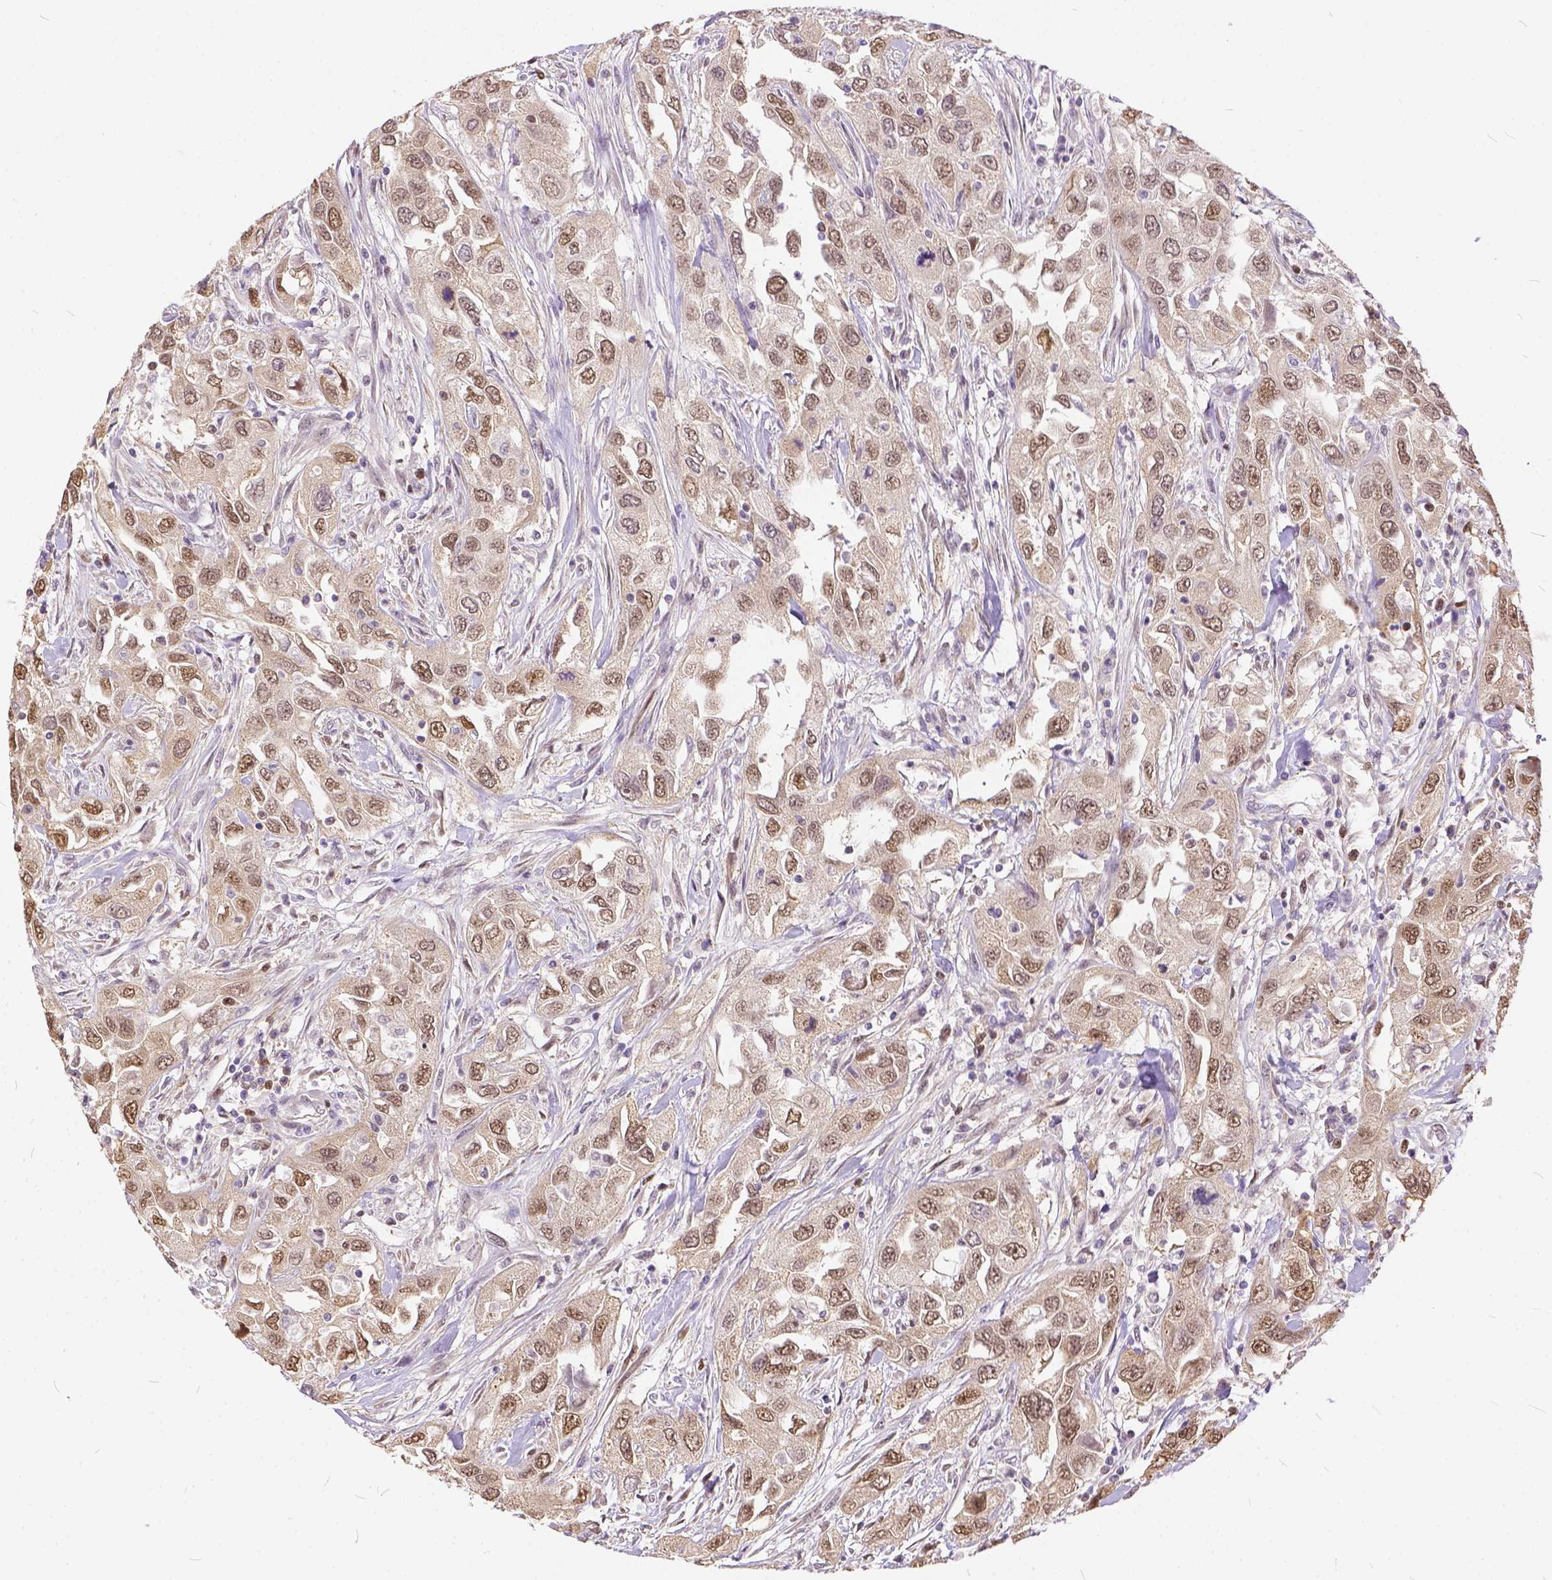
{"staining": {"intensity": "weak", "quantity": "25%-75%", "location": "nuclear"}, "tissue": "urothelial cancer", "cell_type": "Tumor cells", "image_type": "cancer", "snomed": [{"axis": "morphology", "description": "Urothelial carcinoma, High grade"}, {"axis": "topography", "description": "Urinary bladder"}], "caption": "This histopathology image demonstrates immunohistochemistry staining of human high-grade urothelial carcinoma, with low weak nuclear staining in approximately 25%-75% of tumor cells.", "gene": "ERCC1", "patient": {"sex": "male", "age": 76}}